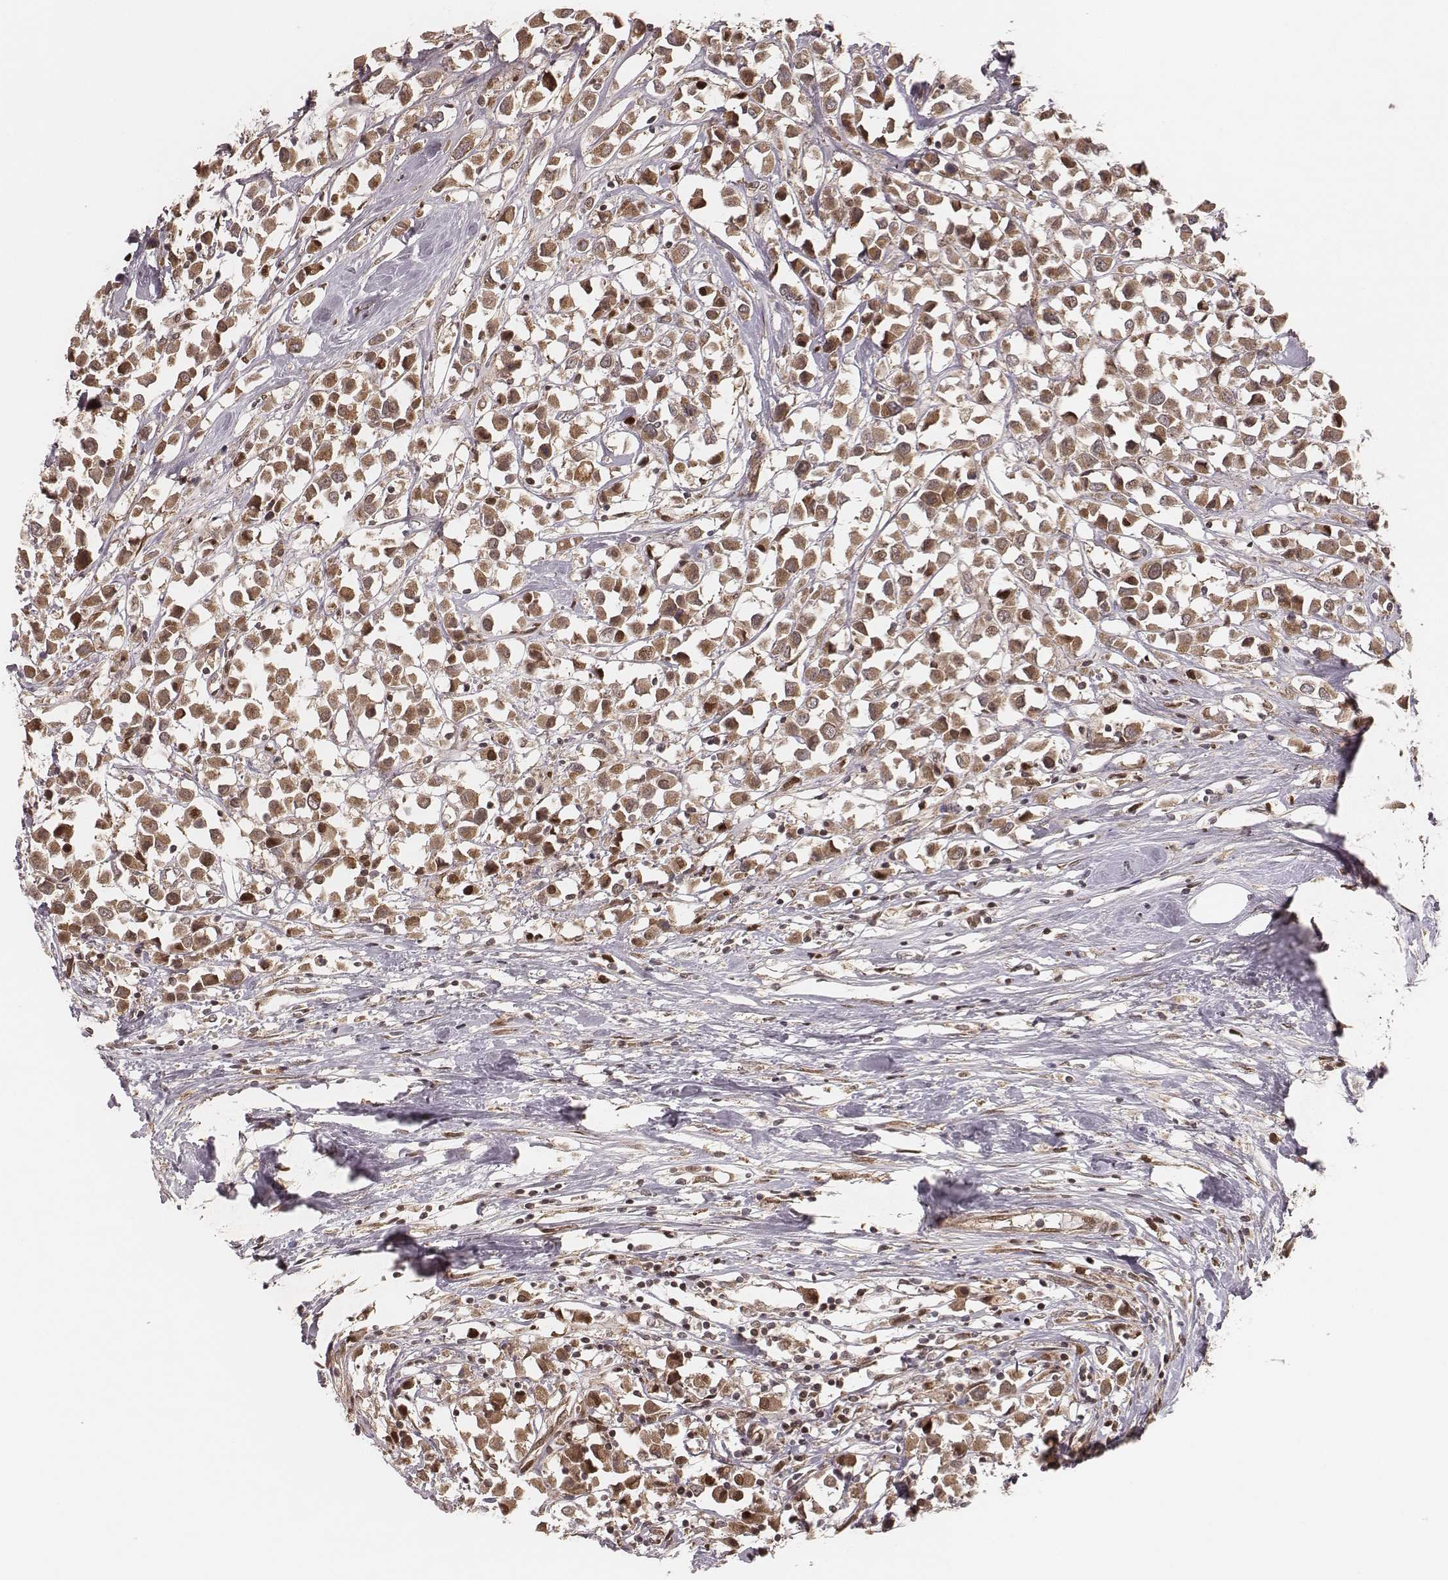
{"staining": {"intensity": "moderate", "quantity": ">75%", "location": "cytoplasmic/membranous"}, "tissue": "breast cancer", "cell_type": "Tumor cells", "image_type": "cancer", "snomed": [{"axis": "morphology", "description": "Duct carcinoma"}, {"axis": "topography", "description": "Breast"}], "caption": "Immunohistochemical staining of breast invasive ductal carcinoma displays medium levels of moderate cytoplasmic/membranous positivity in about >75% of tumor cells. The protein of interest is stained brown, and the nuclei are stained in blue (DAB IHC with brightfield microscopy, high magnification).", "gene": "MYO19", "patient": {"sex": "female", "age": 61}}